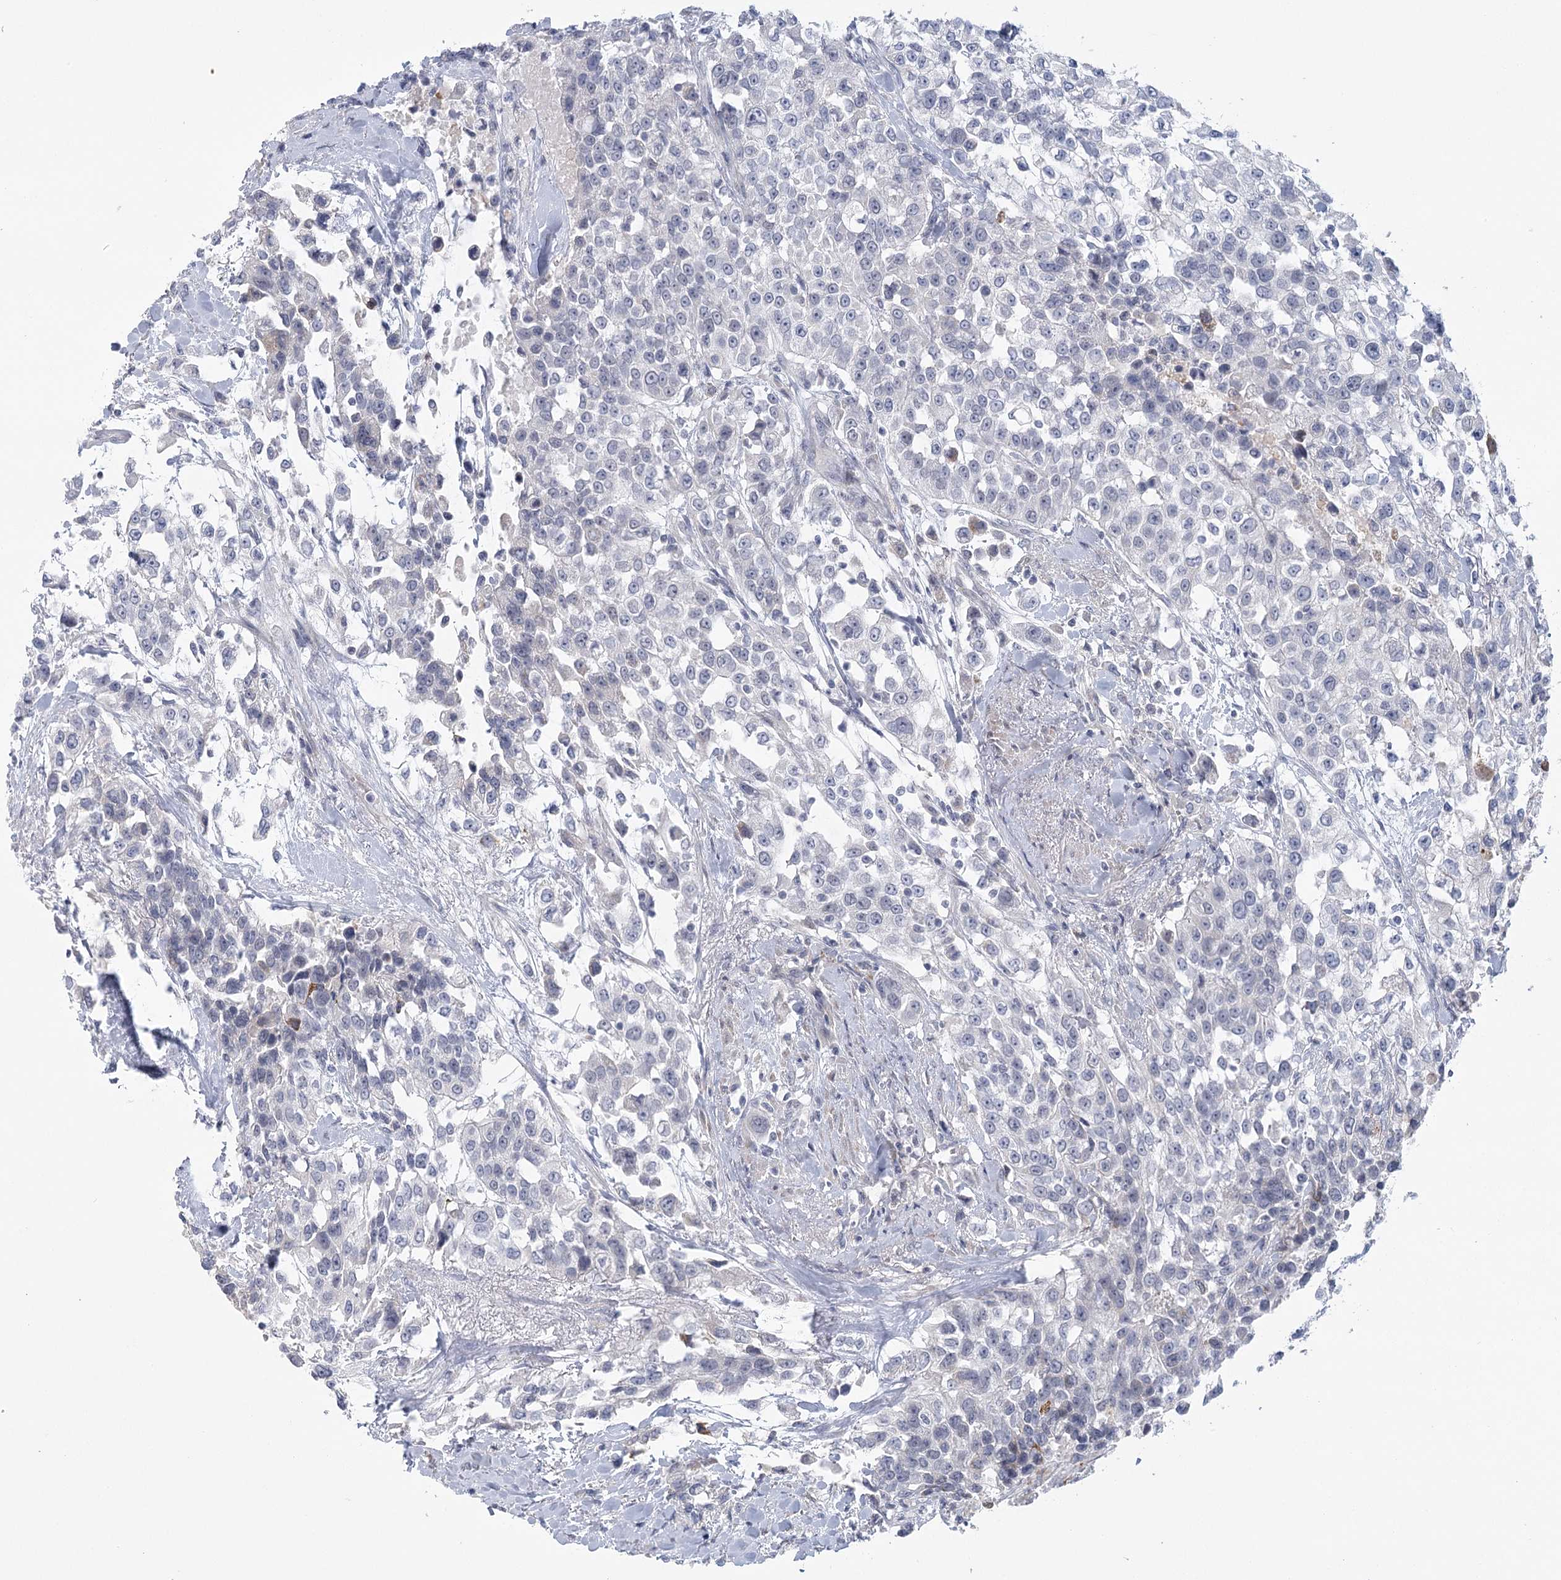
{"staining": {"intensity": "negative", "quantity": "none", "location": "none"}, "tissue": "urothelial cancer", "cell_type": "Tumor cells", "image_type": "cancer", "snomed": [{"axis": "morphology", "description": "Urothelial carcinoma, High grade"}, {"axis": "topography", "description": "Urinary bladder"}], "caption": "Urothelial cancer stained for a protein using IHC reveals no staining tumor cells.", "gene": "FAM76B", "patient": {"sex": "female", "age": 80}}